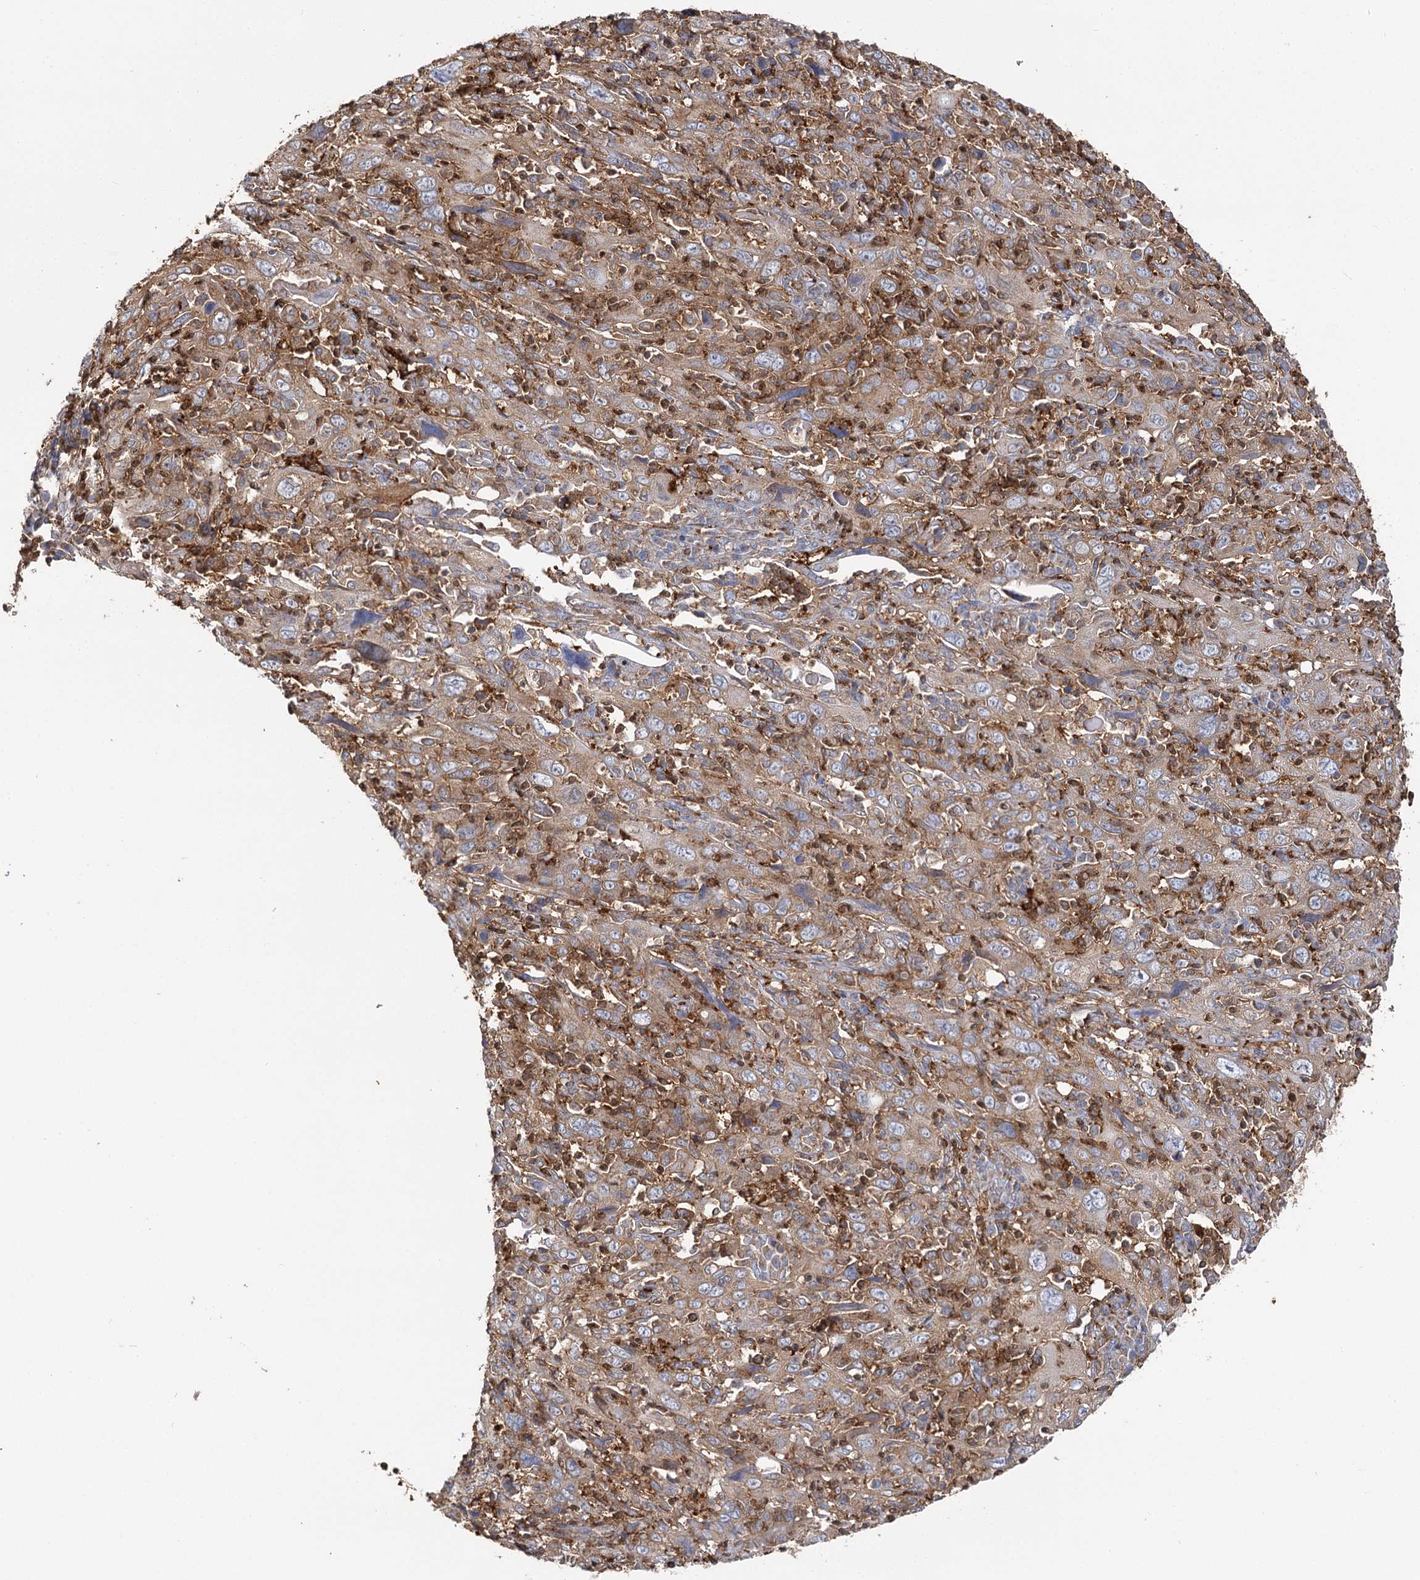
{"staining": {"intensity": "moderate", "quantity": ">75%", "location": "cytoplasmic/membranous"}, "tissue": "cervical cancer", "cell_type": "Tumor cells", "image_type": "cancer", "snomed": [{"axis": "morphology", "description": "Squamous cell carcinoma, NOS"}, {"axis": "topography", "description": "Cervix"}], "caption": "Immunohistochemistry (IHC) image of neoplastic tissue: cervical squamous cell carcinoma stained using immunohistochemistry (IHC) exhibits medium levels of moderate protein expression localized specifically in the cytoplasmic/membranous of tumor cells, appearing as a cytoplasmic/membranous brown color.", "gene": "SEC24B", "patient": {"sex": "female", "age": 46}}